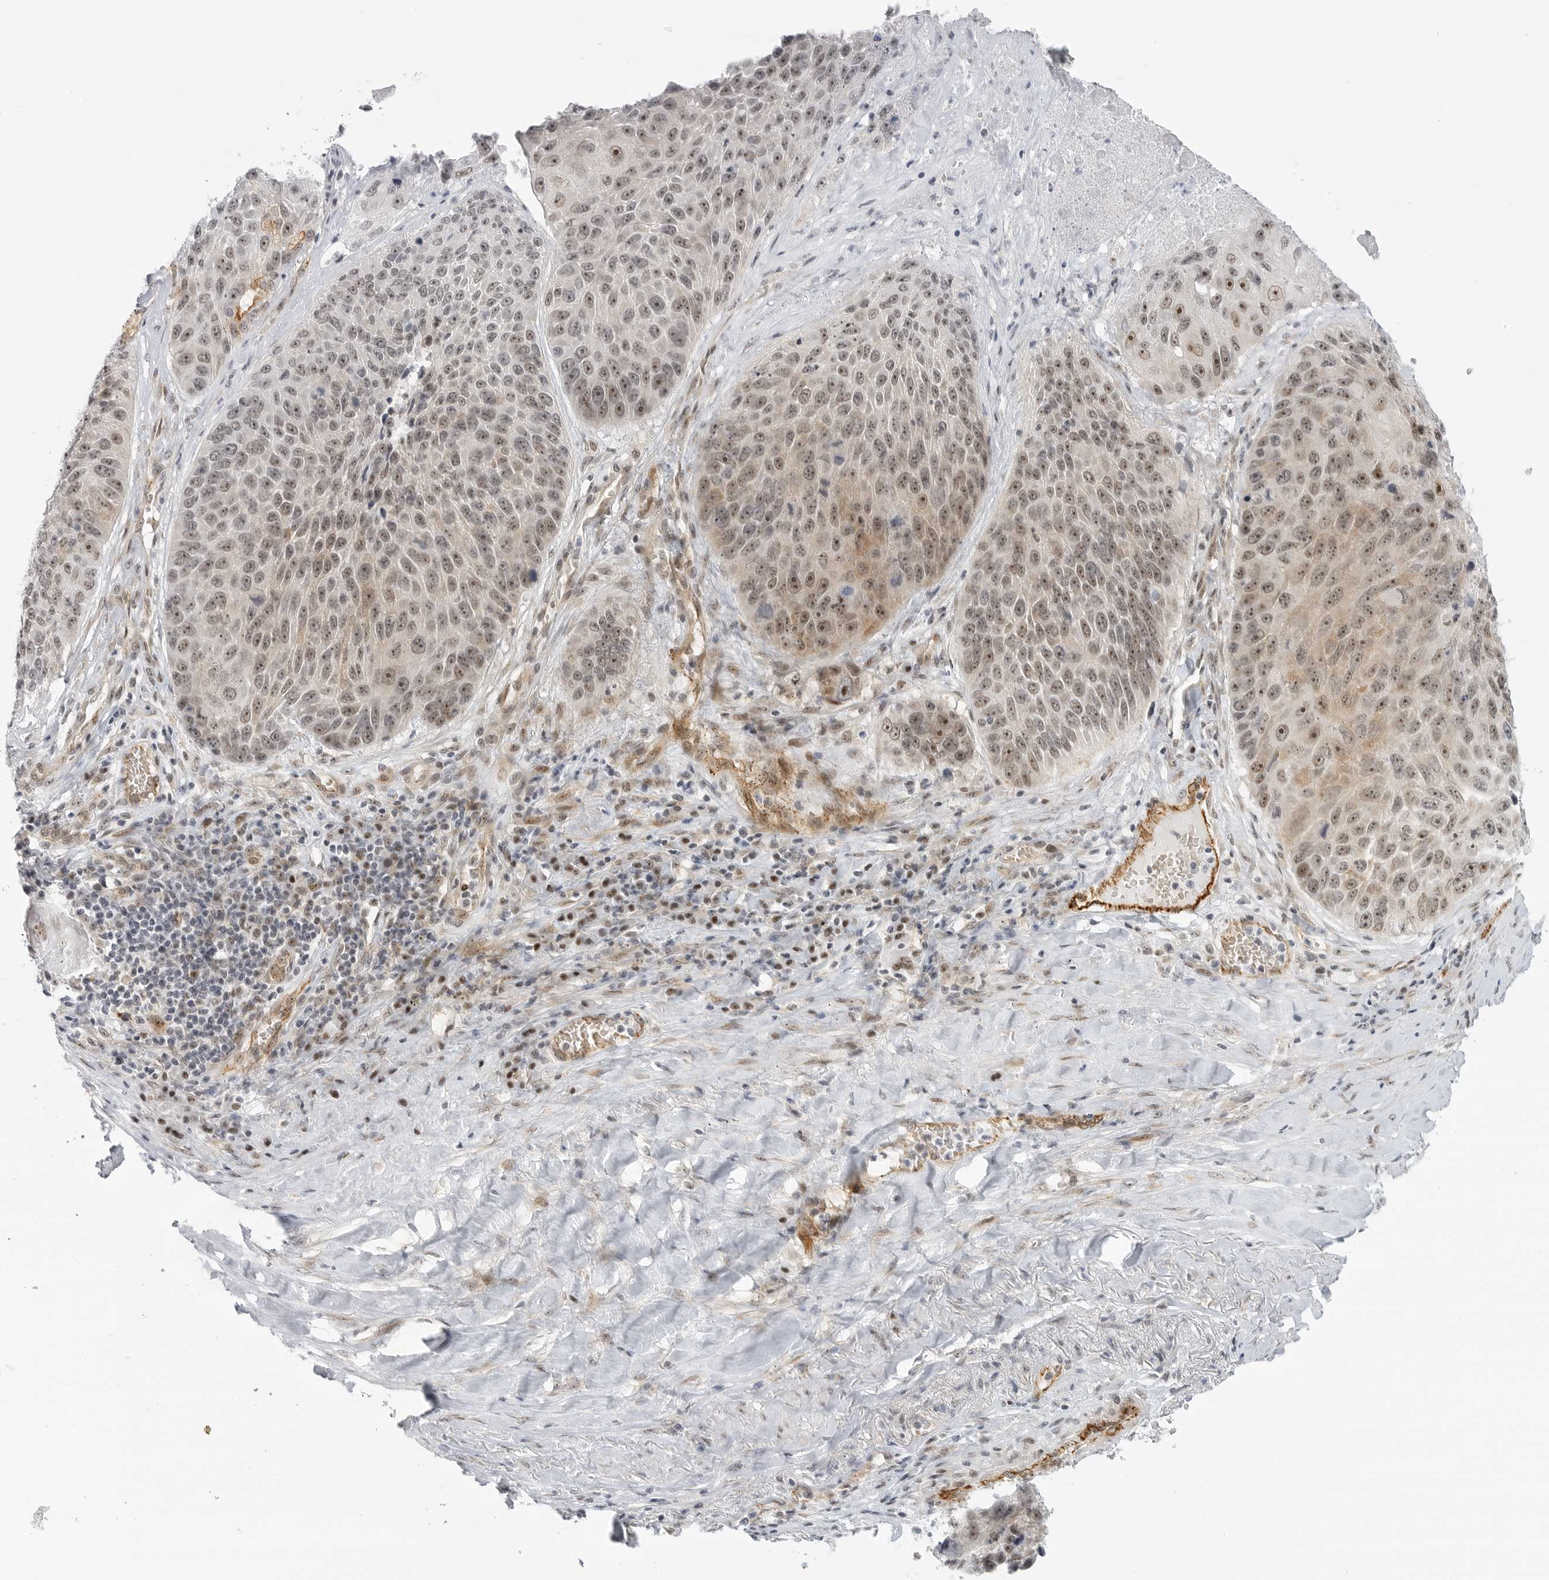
{"staining": {"intensity": "moderate", "quantity": ">75%", "location": "nuclear"}, "tissue": "lung cancer", "cell_type": "Tumor cells", "image_type": "cancer", "snomed": [{"axis": "morphology", "description": "Squamous cell carcinoma, NOS"}, {"axis": "topography", "description": "Lung"}], "caption": "A brown stain shows moderate nuclear staining of a protein in human lung cancer tumor cells.", "gene": "CEP295NL", "patient": {"sex": "male", "age": 61}}